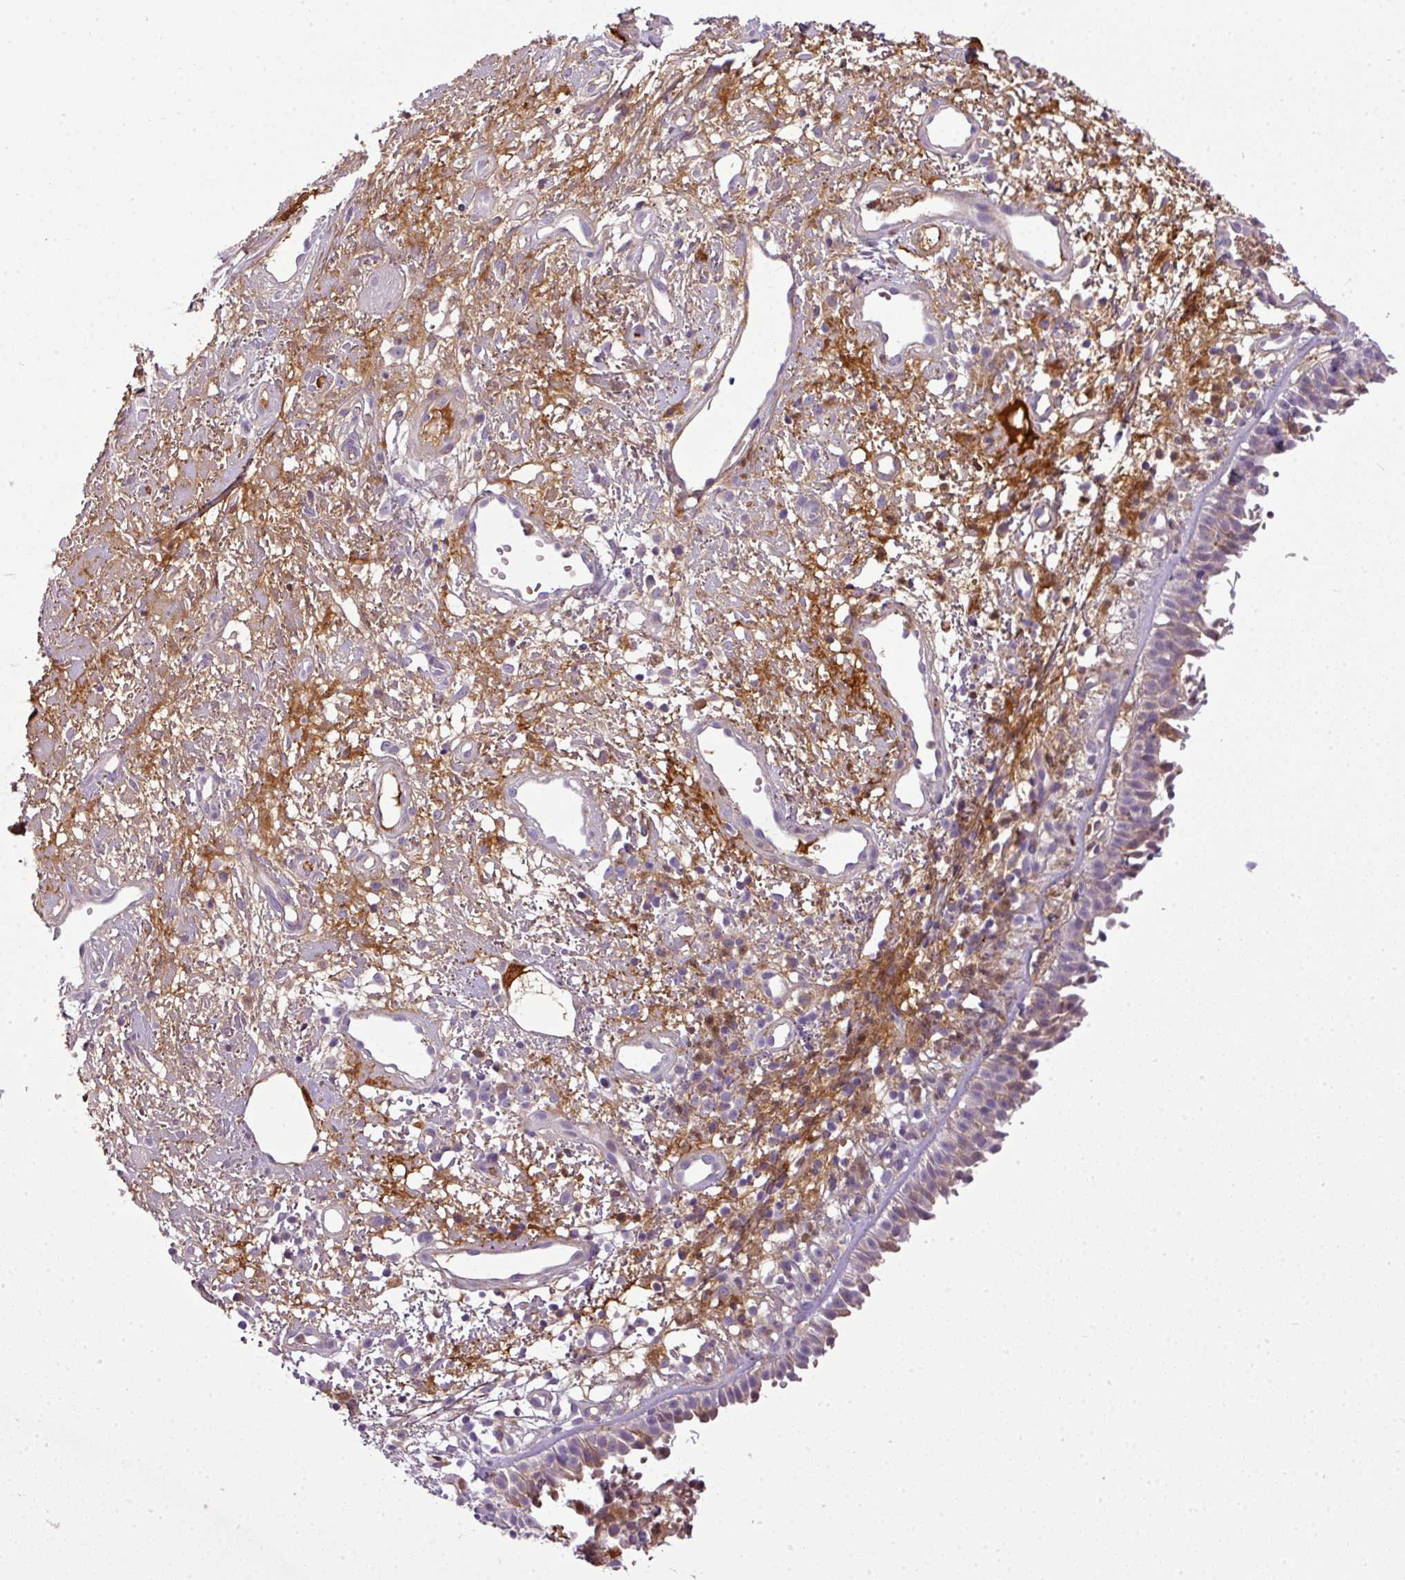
{"staining": {"intensity": "weak", "quantity": "<25%", "location": "cytoplasmic/membranous,nuclear"}, "tissue": "nasopharynx", "cell_type": "Respiratory epithelial cells", "image_type": "normal", "snomed": [{"axis": "morphology", "description": "Normal tissue, NOS"}, {"axis": "topography", "description": "Cartilage tissue"}, {"axis": "topography", "description": "Nasopharynx"}, {"axis": "topography", "description": "Thyroid gland"}], "caption": "High magnification brightfield microscopy of benign nasopharynx stained with DAB (3,3'-diaminobenzidine) (brown) and counterstained with hematoxylin (blue): respiratory epithelial cells show no significant positivity. Nuclei are stained in blue.", "gene": "C4A", "patient": {"sex": "male", "age": 63}}